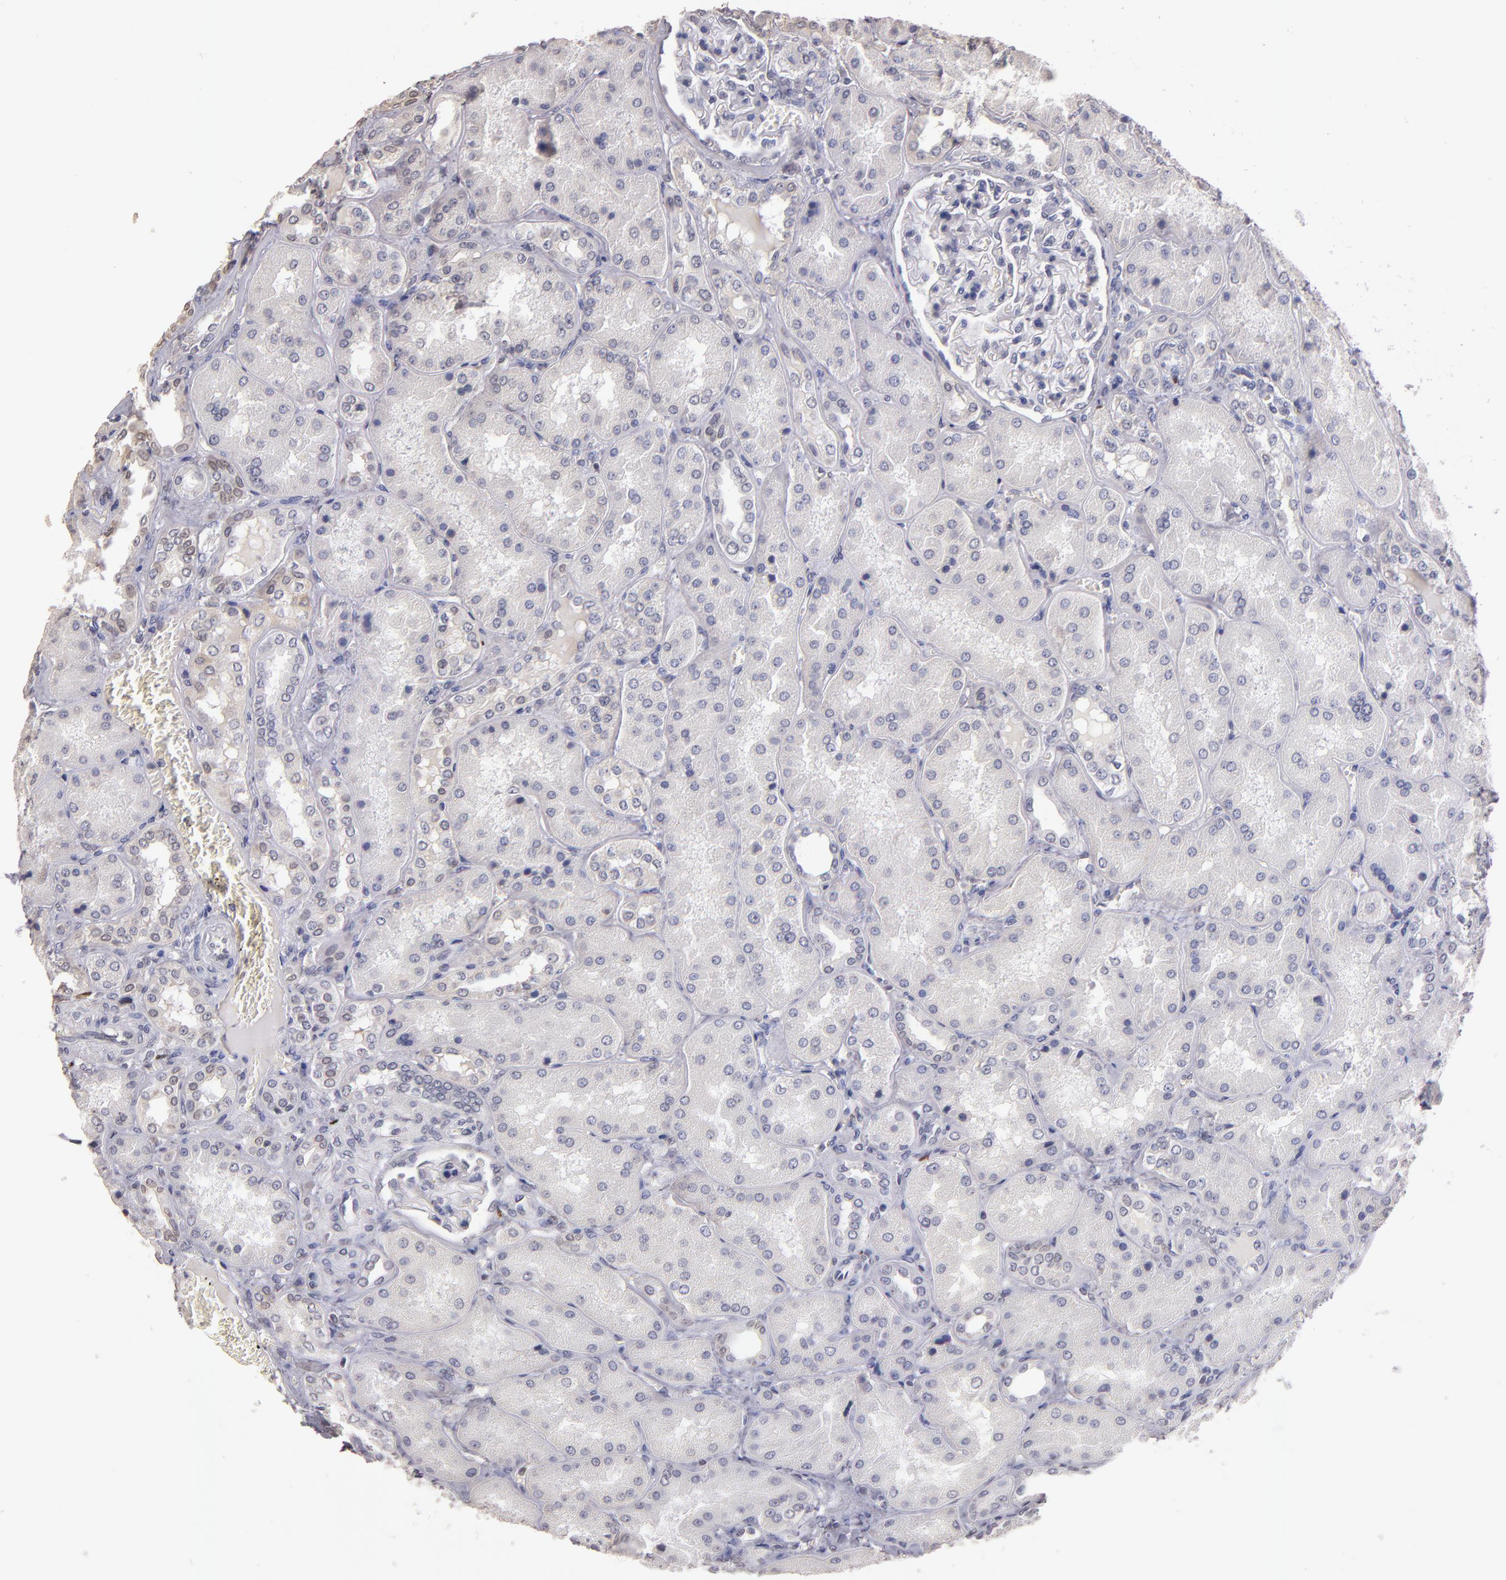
{"staining": {"intensity": "negative", "quantity": "none", "location": "none"}, "tissue": "kidney", "cell_type": "Cells in glomeruli", "image_type": "normal", "snomed": [{"axis": "morphology", "description": "Normal tissue, NOS"}, {"axis": "topography", "description": "Kidney"}], "caption": "Normal kidney was stained to show a protein in brown. There is no significant staining in cells in glomeruli. (DAB (3,3'-diaminobenzidine) immunohistochemistry (IHC) with hematoxylin counter stain).", "gene": "SOX10", "patient": {"sex": "female", "age": 56}}